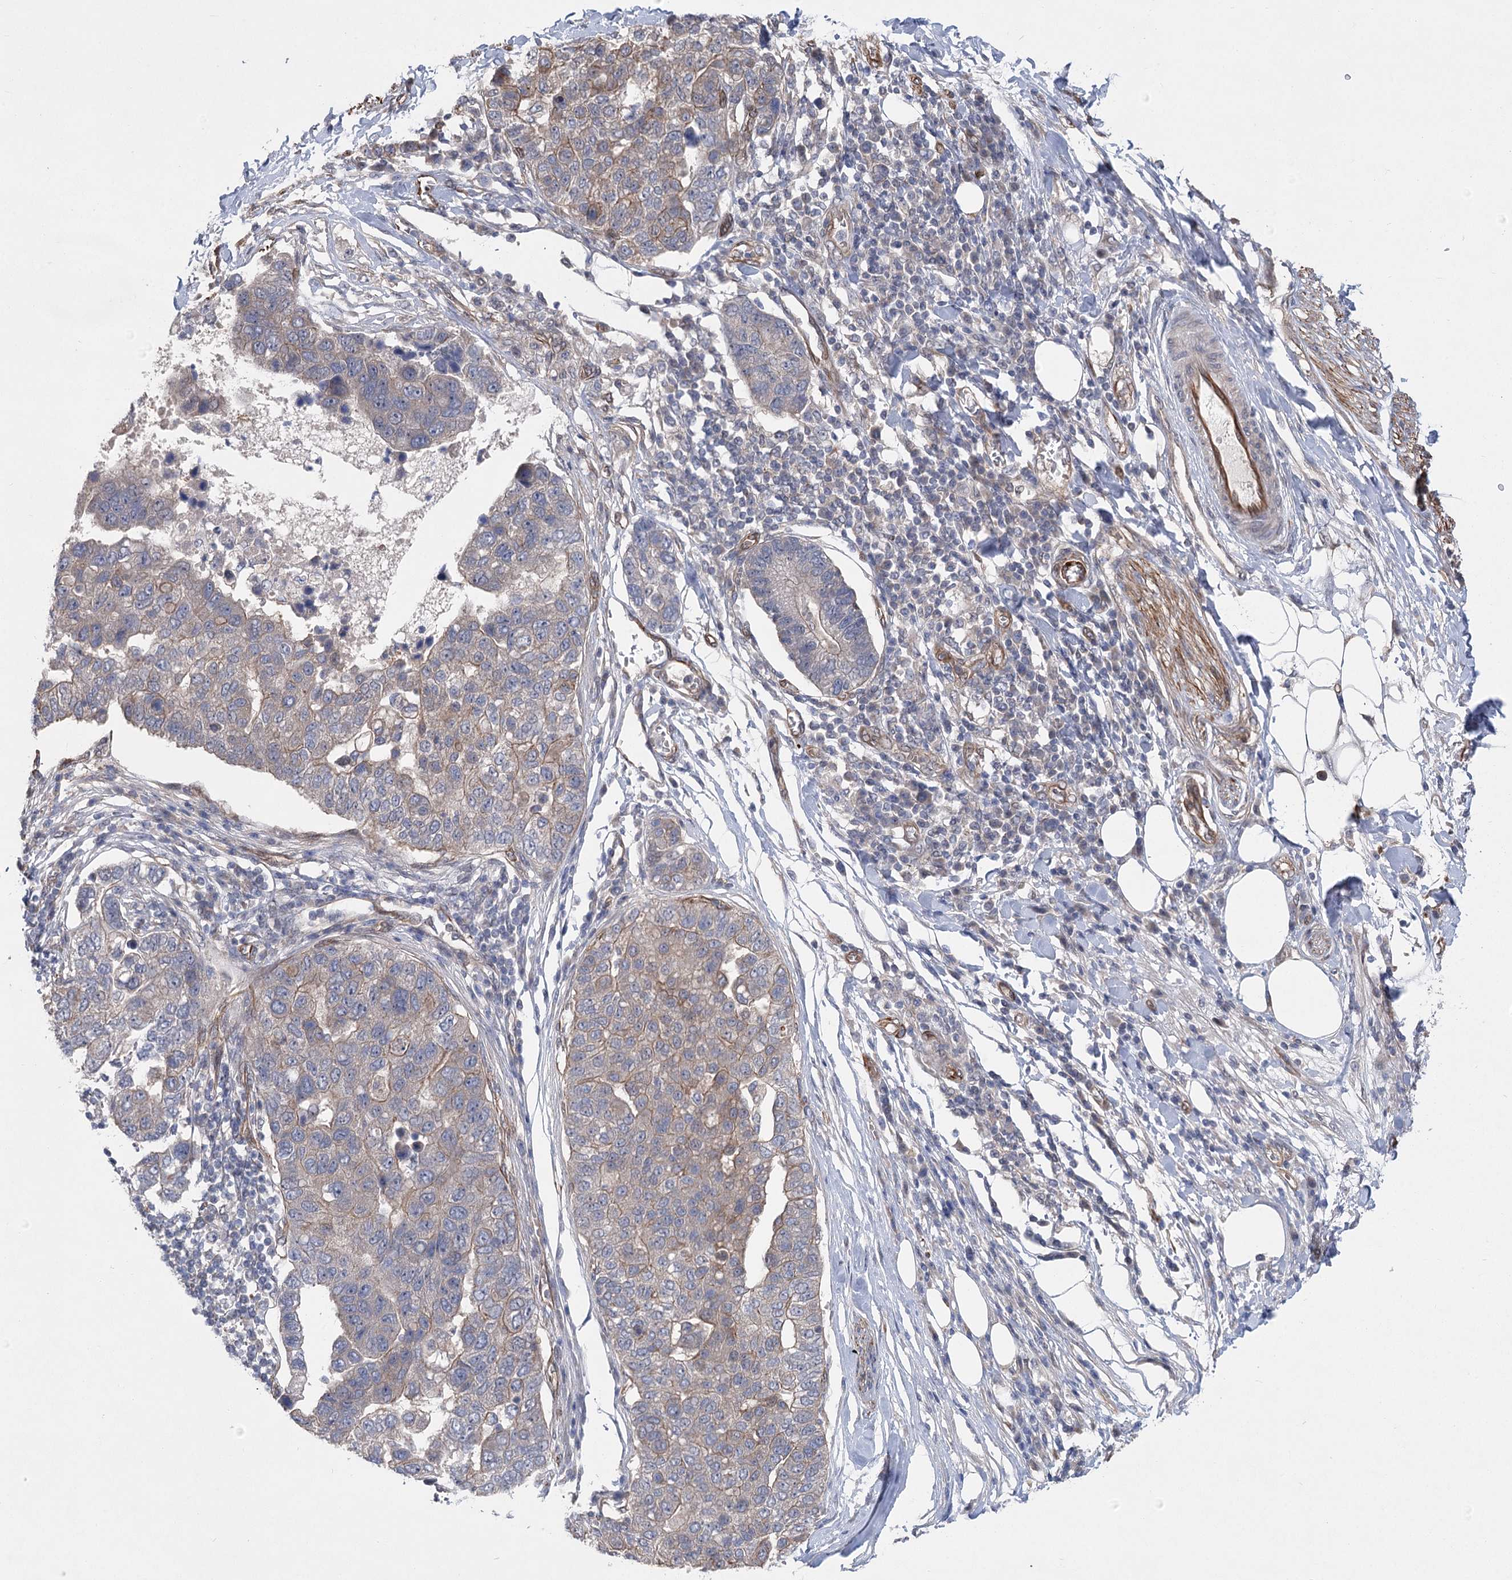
{"staining": {"intensity": "weak", "quantity": "25%-75%", "location": "cytoplasmic/membranous"}, "tissue": "pancreatic cancer", "cell_type": "Tumor cells", "image_type": "cancer", "snomed": [{"axis": "morphology", "description": "Adenocarcinoma, NOS"}, {"axis": "topography", "description": "Pancreas"}], "caption": "An image showing weak cytoplasmic/membranous staining in about 25%-75% of tumor cells in pancreatic cancer (adenocarcinoma), as visualized by brown immunohistochemical staining.", "gene": "RWDD4", "patient": {"sex": "female", "age": 61}}